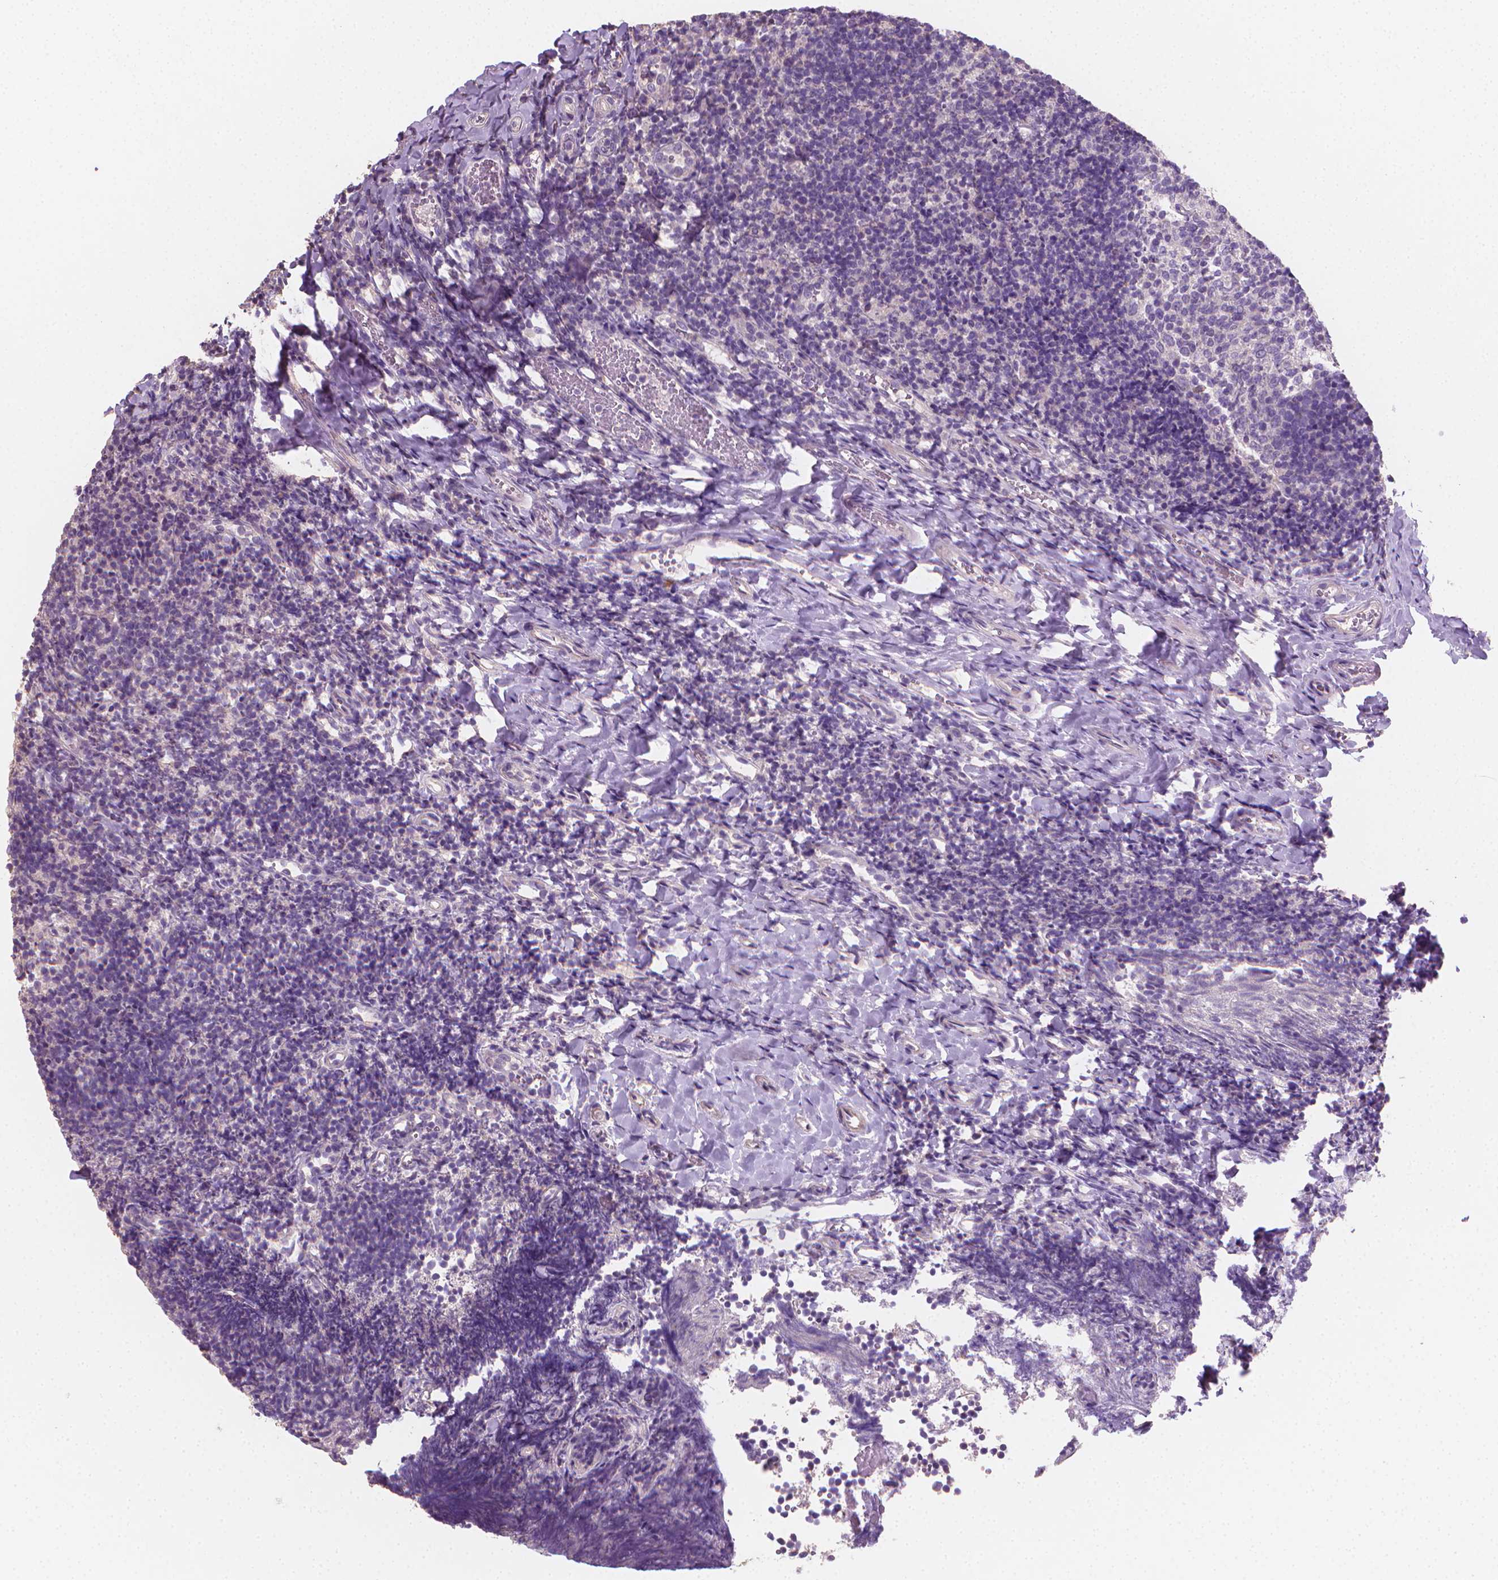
{"staining": {"intensity": "negative", "quantity": "none", "location": "none"}, "tissue": "tonsil", "cell_type": "Germinal center cells", "image_type": "normal", "snomed": [{"axis": "morphology", "description": "Normal tissue, NOS"}, {"axis": "topography", "description": "Tonsil"}], "caption": "High power microscopy photomicrograph of an immunohistochemistry image of normal tonsil, revealing no significant staining in germinal center cells. (IHC, brightfield microscopy, high magnification).", "gene": "CATIP", "patient": {"sex": "female", "age": 10}}